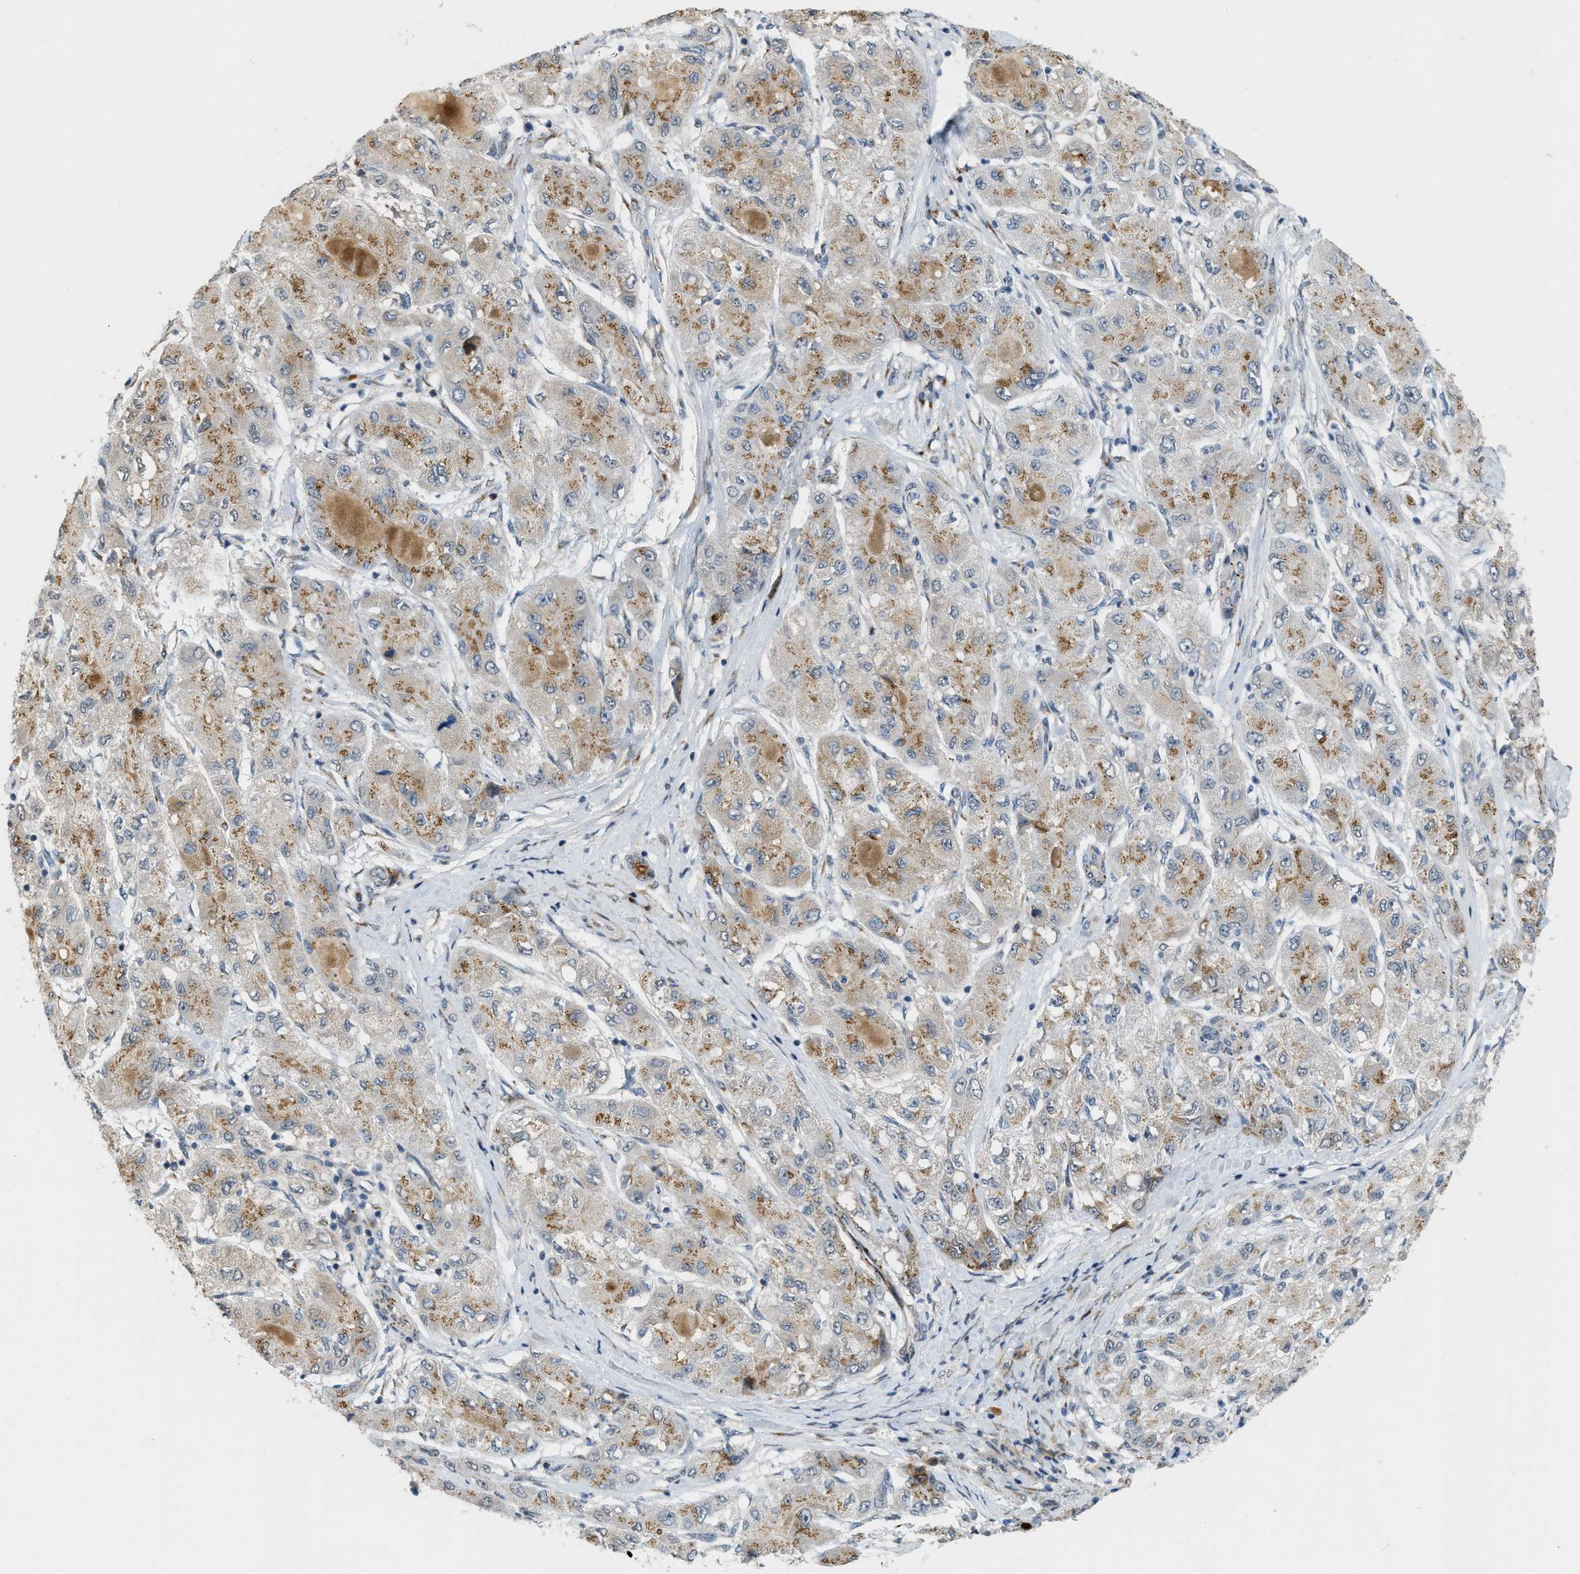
{"staining": {"intensity": "moderate", "quantity": ">75%", "location": "cytoplasmic/membranous"}, "tissue": "liver cancer", "cell_type": "Tumor cells", "image_type": "cancer", "snomed": [{"axis": "morphology", "description": "Carcinoma, Hepatocellular, NOS"}, {"axis": "topography", "description": "Liver"}], "caption": "A histopathology image showing moderate cytoplasmic/membranous positivity in approximately >75% of tumor cells in liver cancer (hepatocellular carcinoma), as visualized by brown immunohistochemical staining.", "gene": "ZFPL1", "patient": {"sex": "male", "age": 80}}